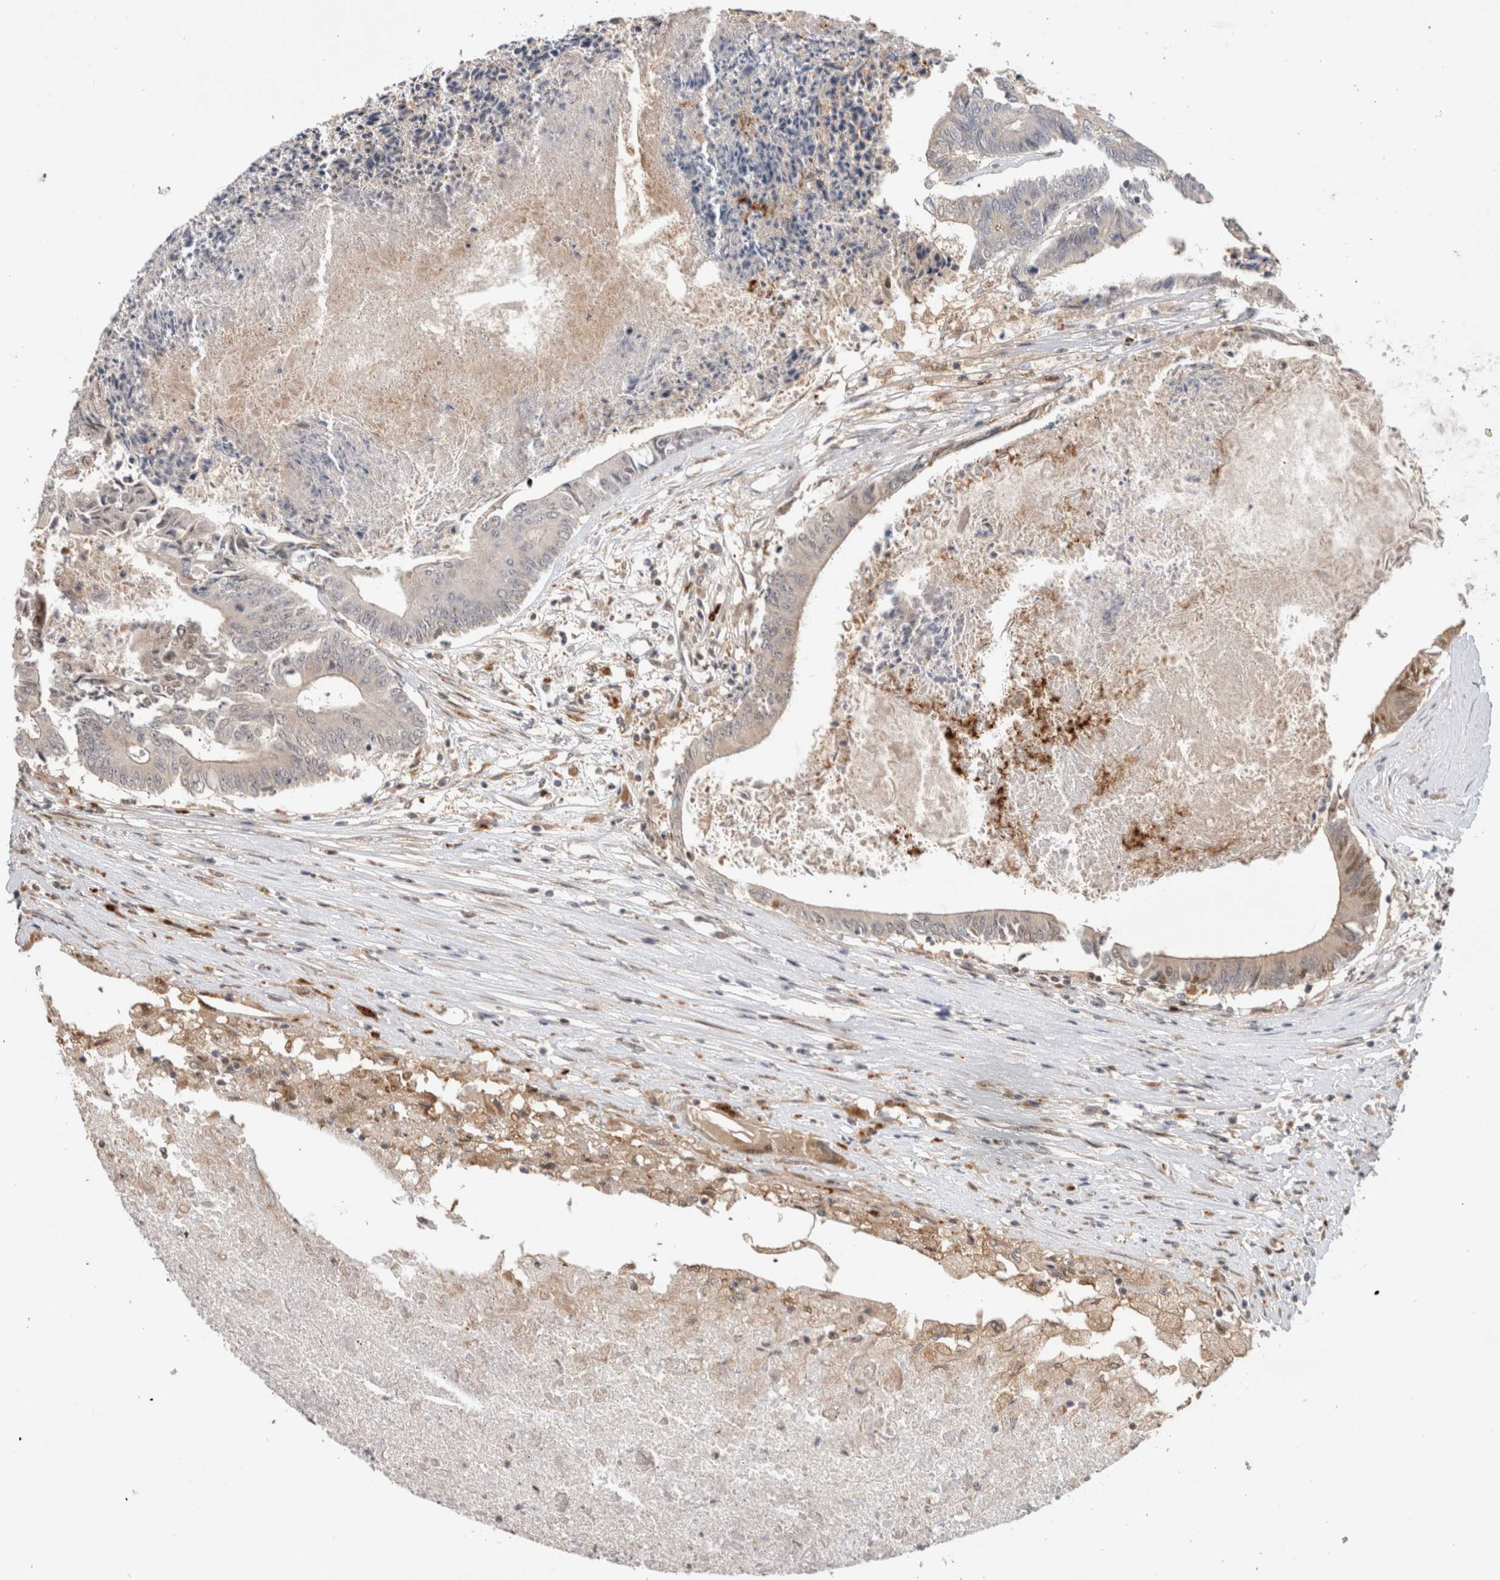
{"staining": {"intensity": "moderate", "quantity": "<25%", "location": "nuclear"}, "tissue": "colorectal cancer", "cell_type": "Tumor cells", "image_type": "cancer", "snomed": [{"axis": "morphology", "description": "Adenocarcinoma, NOS"}, {"axis": "topography", "description": "Rectum"}], "caption": "Protein expression analysis of adenocarcinoma (colorectal) demonstrates moderate nuclear expression in approximately <25% of tumor cells.", "gene": "OTUD6B", "patient": {"sex": "male", "age": 63}}